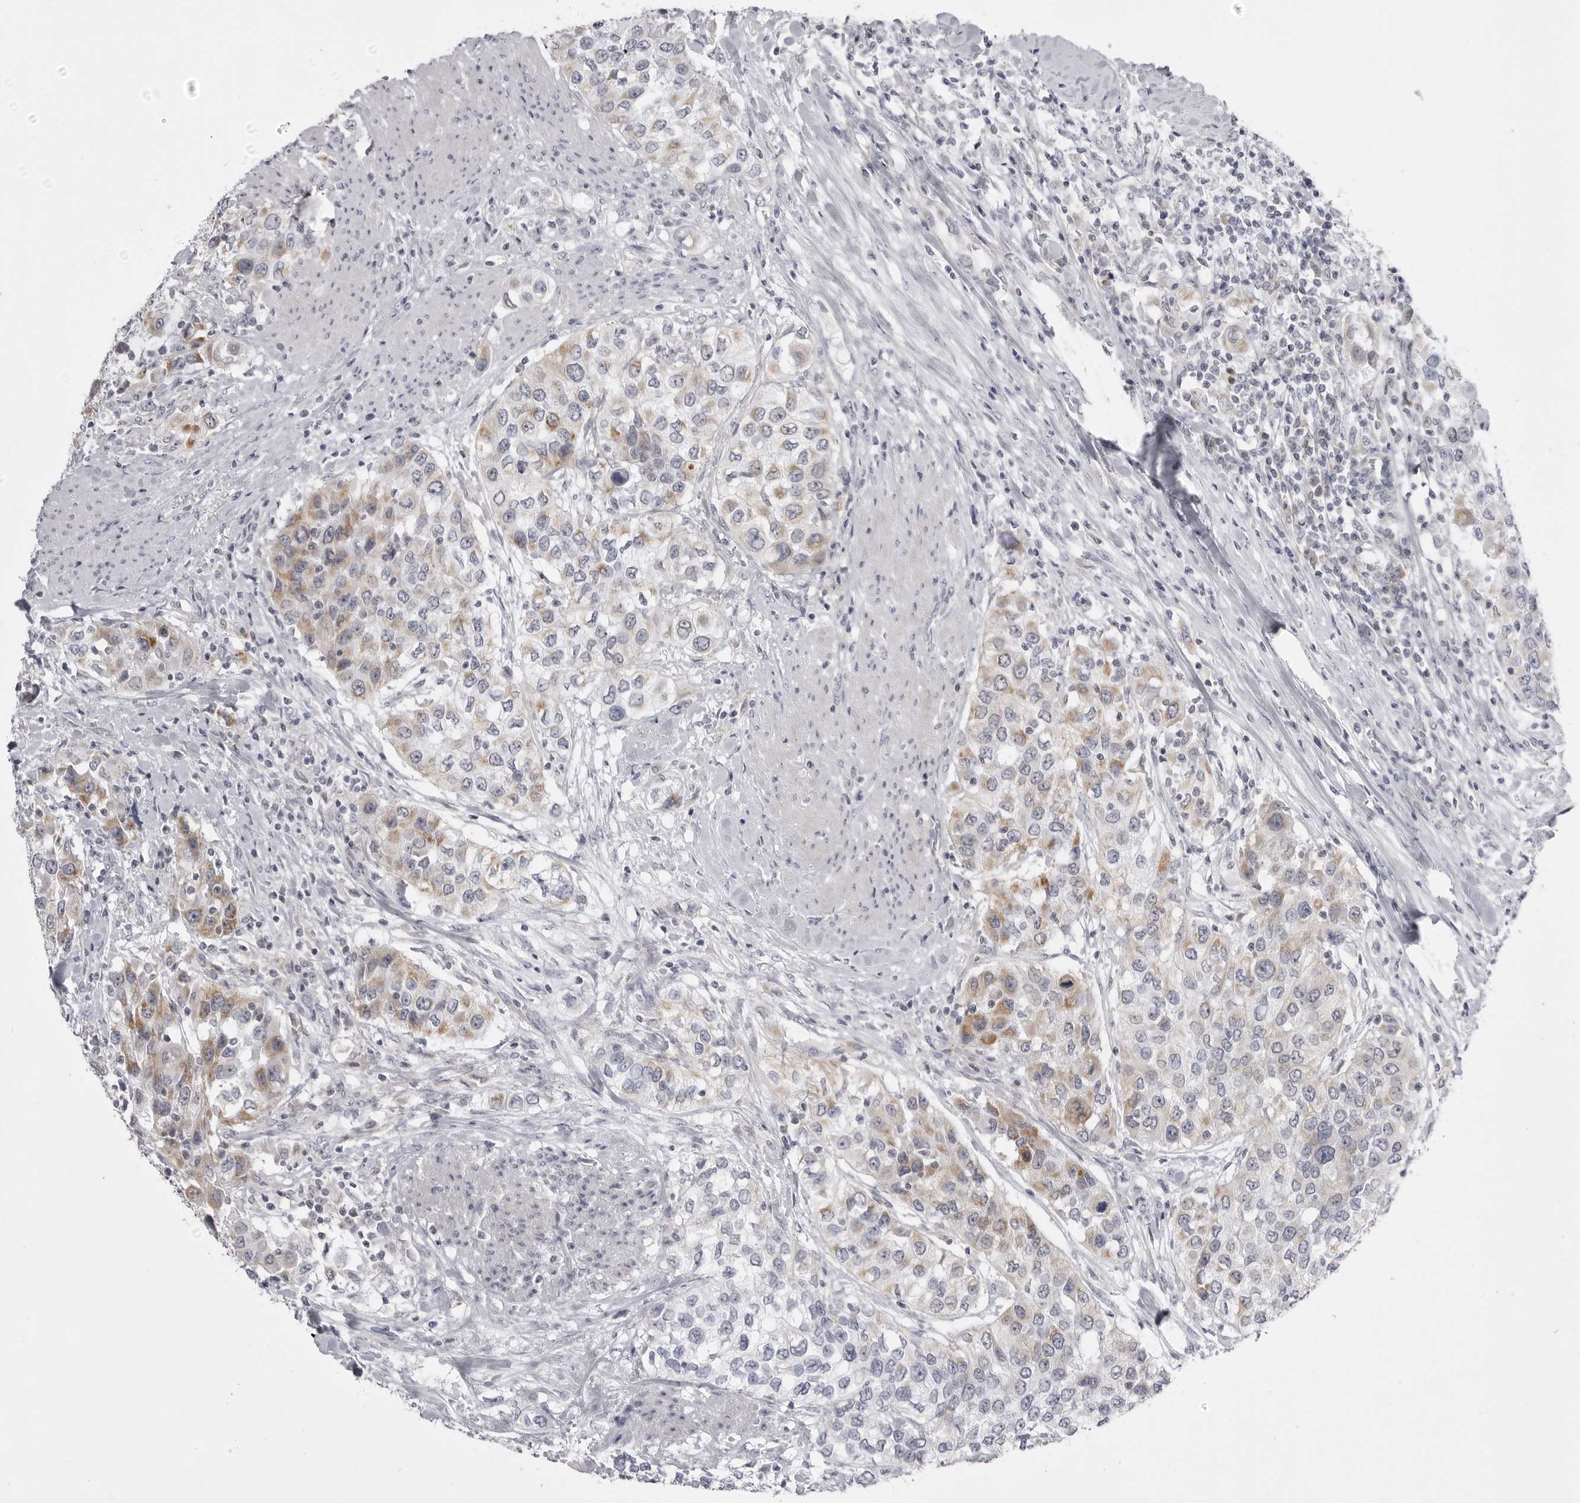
{"staining": {"intensity": "moderate", "quantity": "<25%", "location": "cytoplasmic/membranous"}, "tissue": "urothelial cancer", "cell_type": "Tumor cells", "image_type": "cancer", "snomed": [{"axis": "morphology", "description": "Urothelial carcinoma, High grade"}, {"axis": "topography", "description": "Urinary bladder"}], "caption": "IHC (DAB) staining of urothelial cancer exhibits moderate cytoplasmic/membranous protein staining in about <25% of tumor cells.", "gene": "TUFM", "patient": {"sex": "female", "age": 80}}